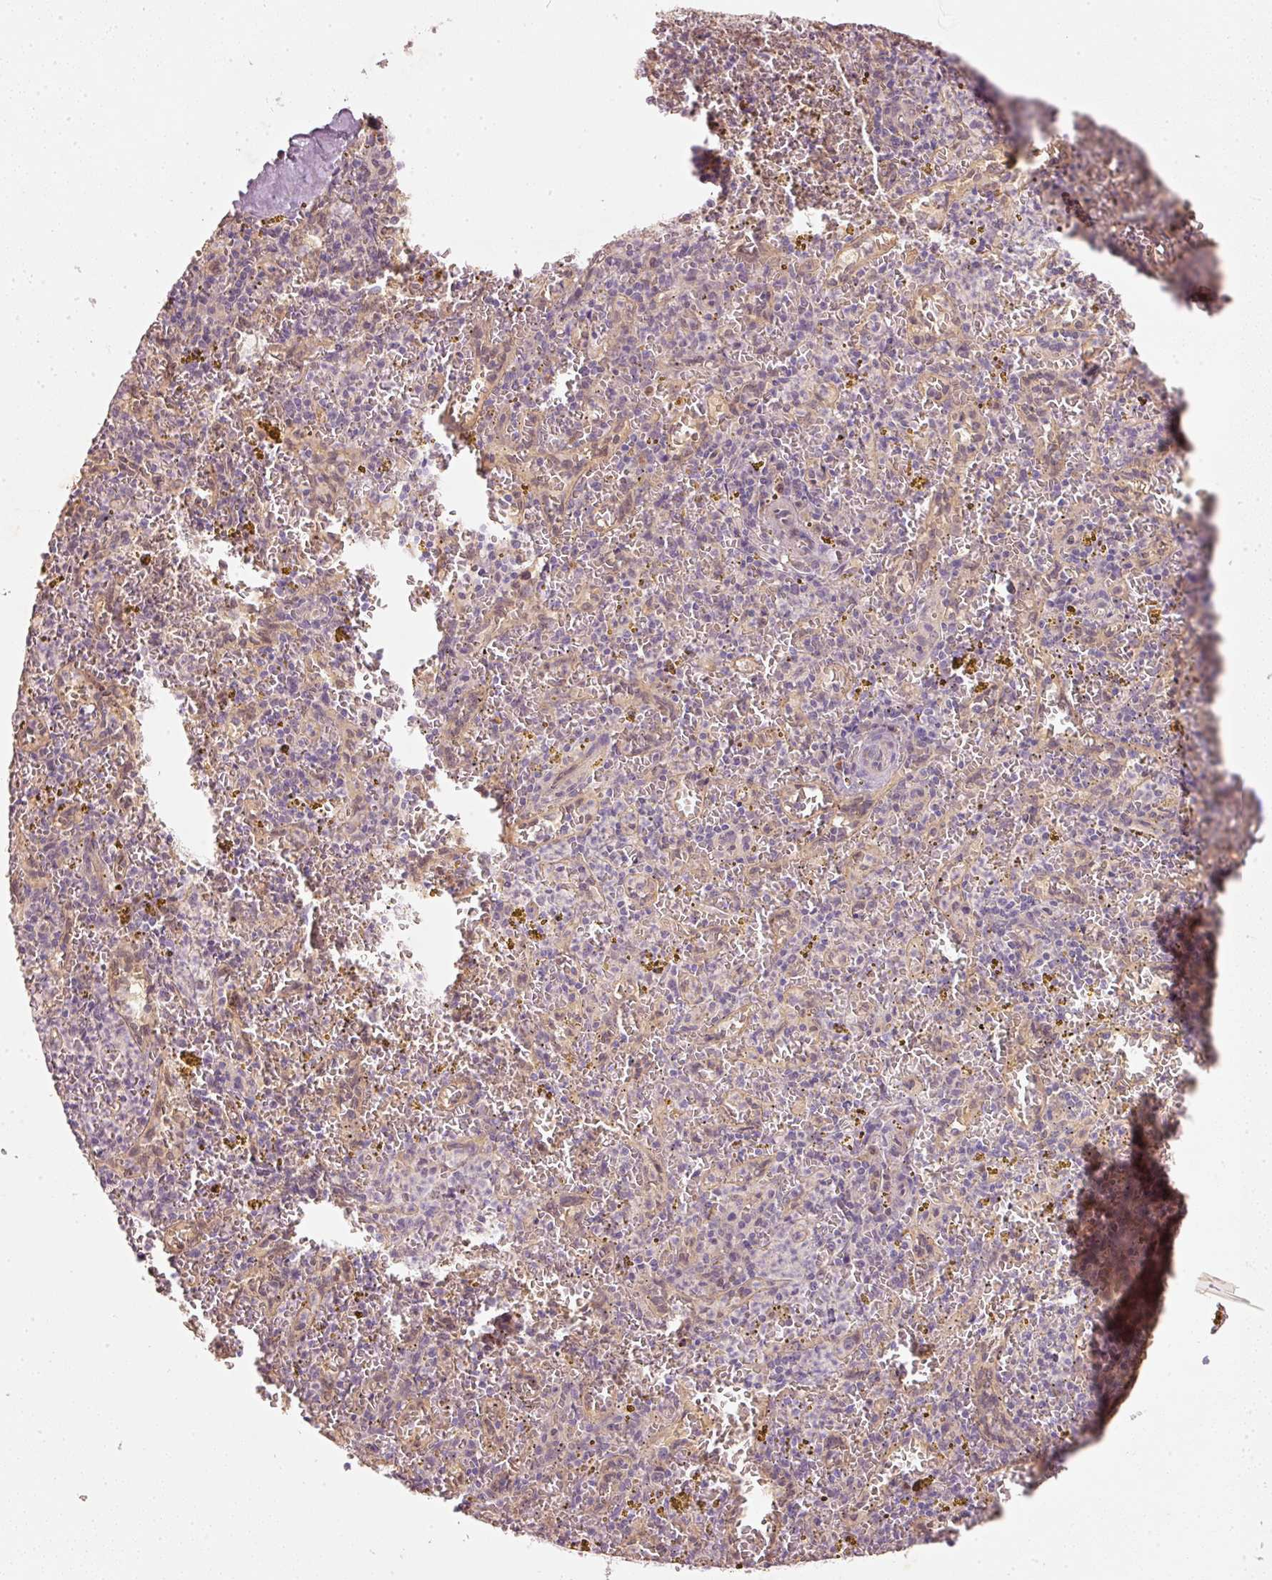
{"staining": {"intensity": "negative", "quantity": "none", "location": "none"}, "tissue": "spleen", "cell_type": "Cells in red pulp", "image_type": "normal", "snomed": [{"axis": "morphology", "description": "Normal tissue, NOS"}, {"axis": "topography", "description": "Spleen"}], "caption": "The image demonstrates no significant staining in cells in red pulp of spleen. (DAB (3,3'-diaminobenzidine) immunohistochemistry visualized using brightfield microscopy, high magnification).", "gene": "RGL2", "patient": {"sex": "male", "age": 57}}